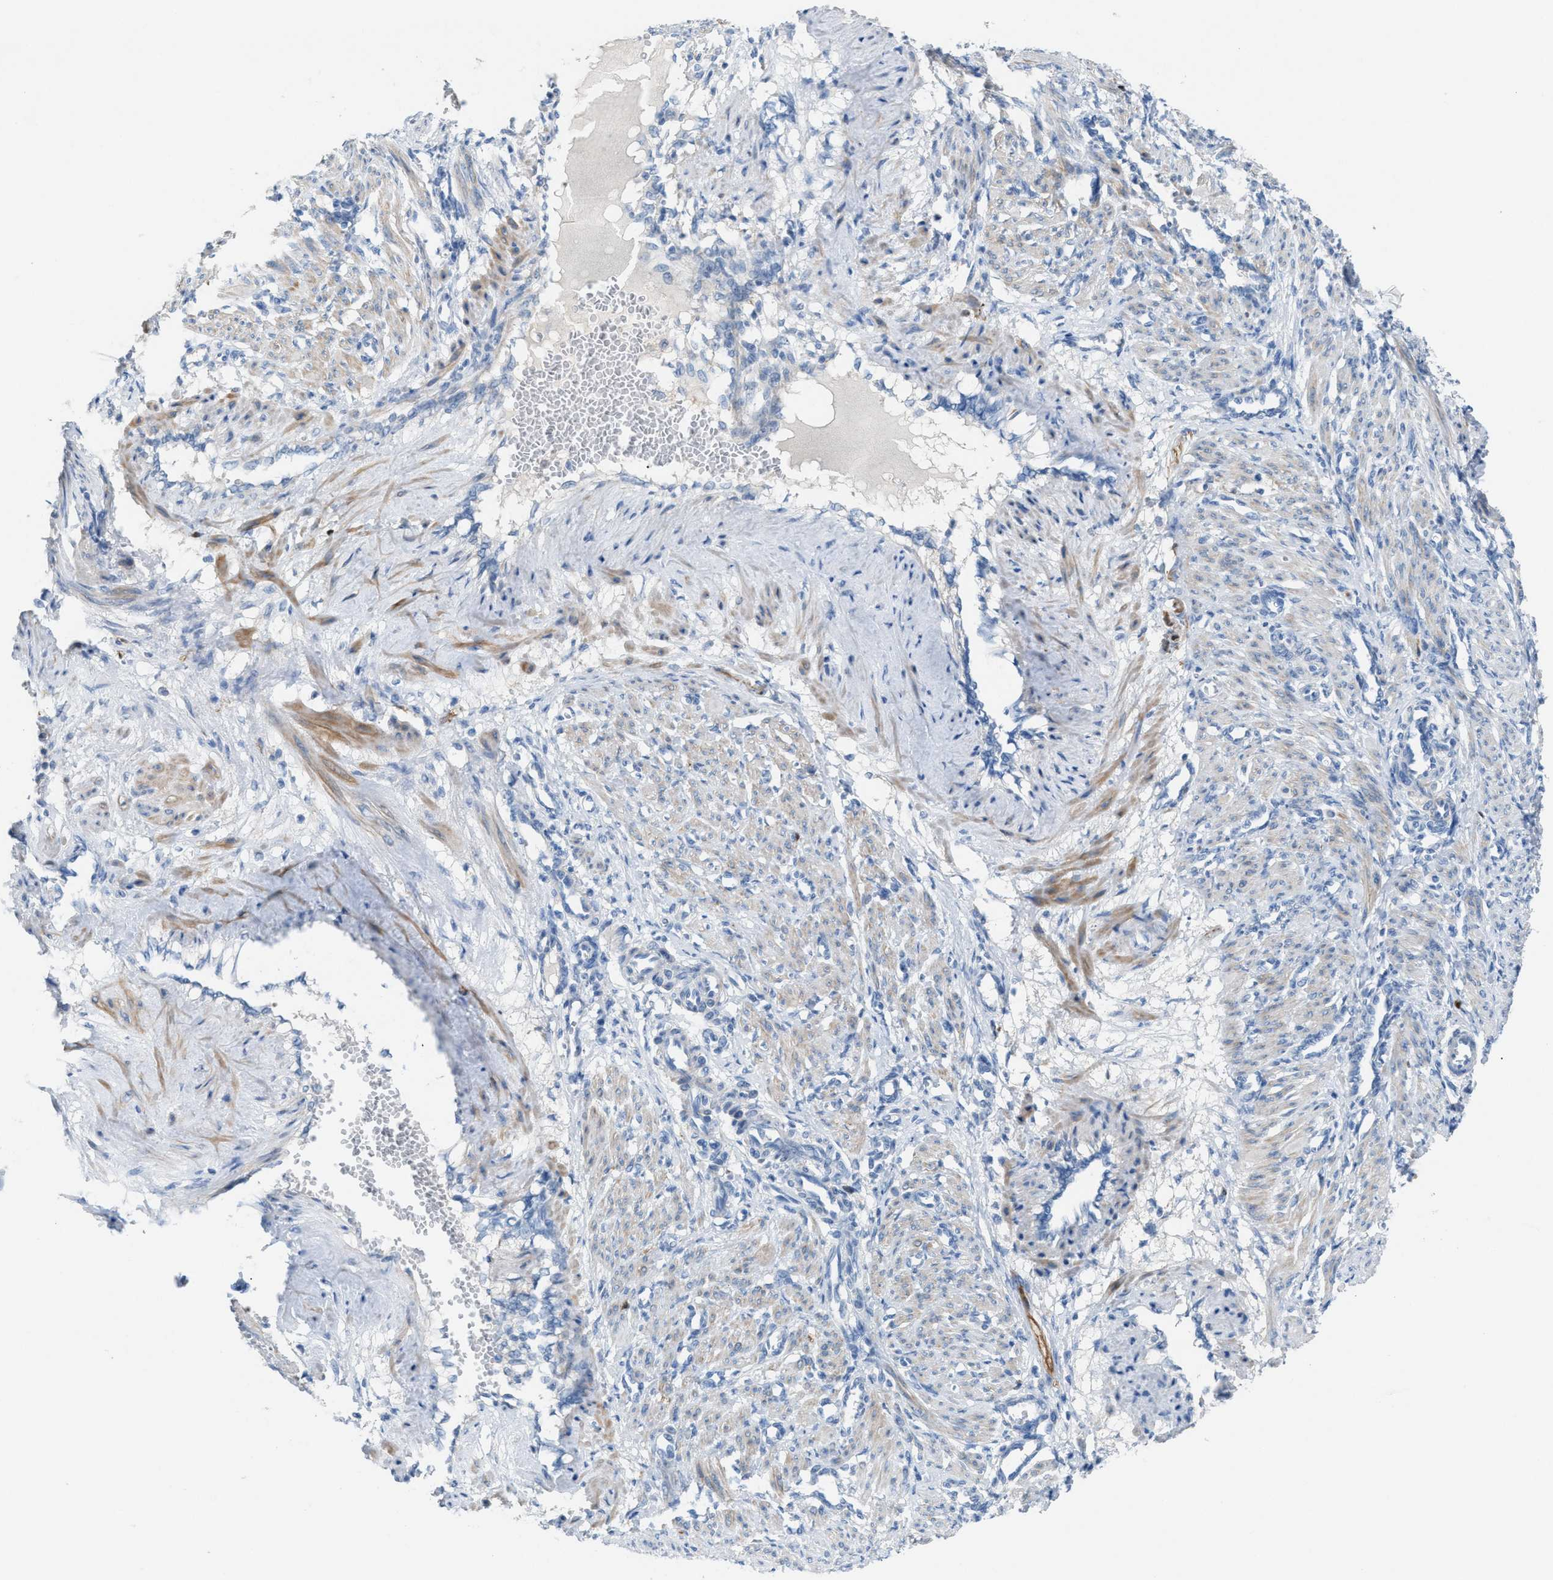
{"staining": {"intensity": "moderate", "quantity": "<25%", "location": "cytoplasmic/membranous"}, "tissue": "smooth muscle", "cell_type": "Smooth muscle cells", "image_type": "normal", "snomed": [{"axis": "morphology", "description": "Normal tissue, NOS"}, {"axis": "topography", "description": "Endometrium"}], "caption": "Immunohistochemical staining of normal human smooth muscle displays low levels of moderate cytoplasmic/membranous staining in approximately <25% of smooth muscle cells.", "gene": "ASPA", "patient": {"sex": "female", "age": 33}}